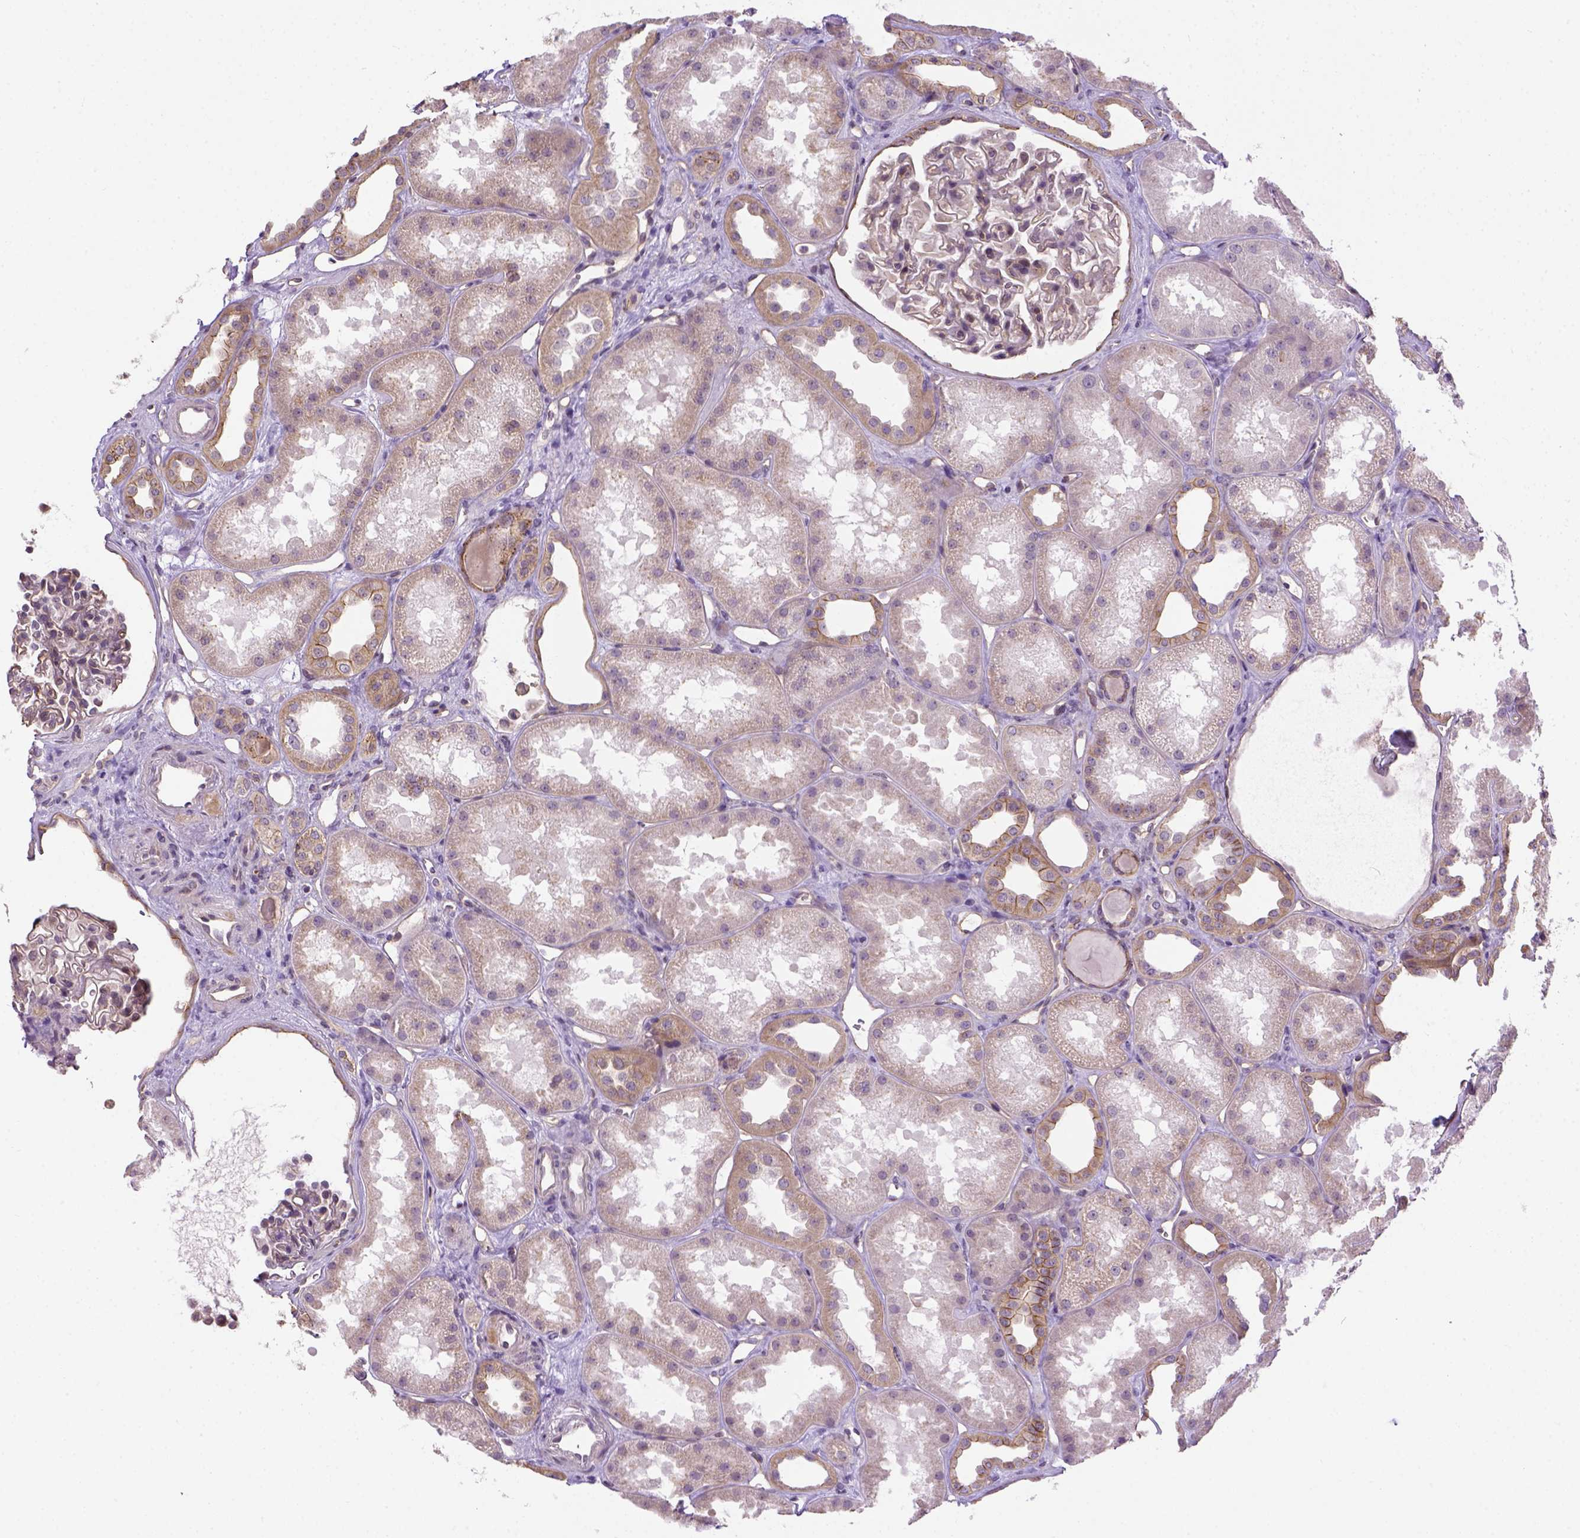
{"staining": {"intensity": "weak", "quantity": "<25%", "location": "cytoplasmic/membranous"}, "tissue": "kidney", "cell_type": "Cells in glomeruli", "image_type": "normal", "snomed": [{"axis": "morphology", "description": "Normal tissue, NOS"}, {"axis": "topography", "description": "Kidney"}], "caption": "The histopathology image displays no significant staining in cells in glomeruli of kidney.", "gene": "KAZN", "patient": {"sex": "male", "age": 61}}